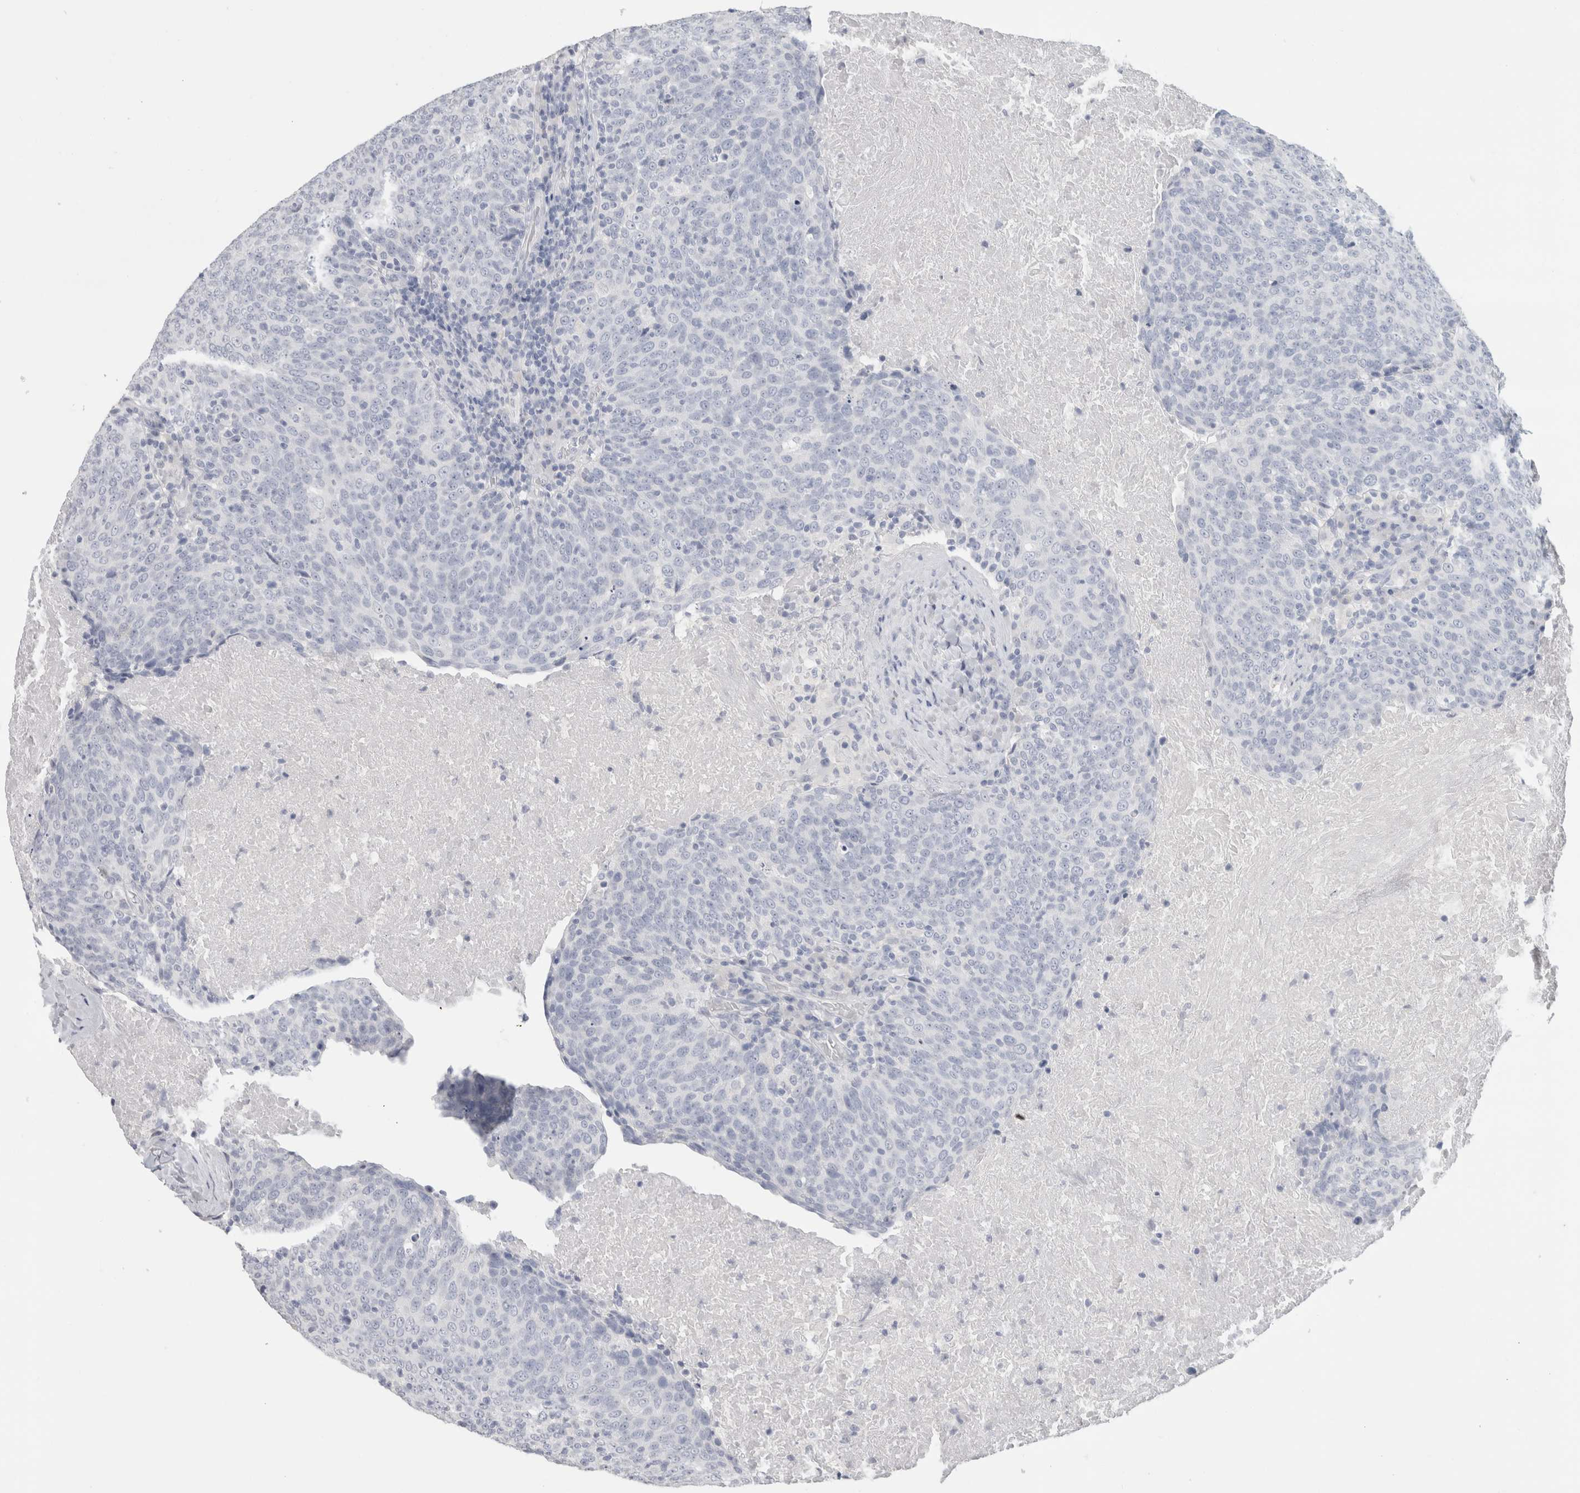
{"staining": {"intensity": "negative", "quantity": "none", "location": "none"}, "tissue": "head and neck cancer", "cell_type": "Tumor cells", "image_type": "cancer", "snomed": [{"axis": "morphology", "description": "Squamous cell carcinoma, NOS"}, {"axis": "morphology", "description": "Squamous cell carcinoma, metastatic, NOS"}, {"axis": "topography", "description": "Lymph node"}, {"axis": "topography", "description": "Head-Neck"}], "caption": "IHC image of head and neck cancer (metastatic squamous cell carcinoma) stained for a protein (brown), which shows no staining in tumor cells.", "gene": "SLC6A1", "patient": {"sex": "male", "age": 62}}